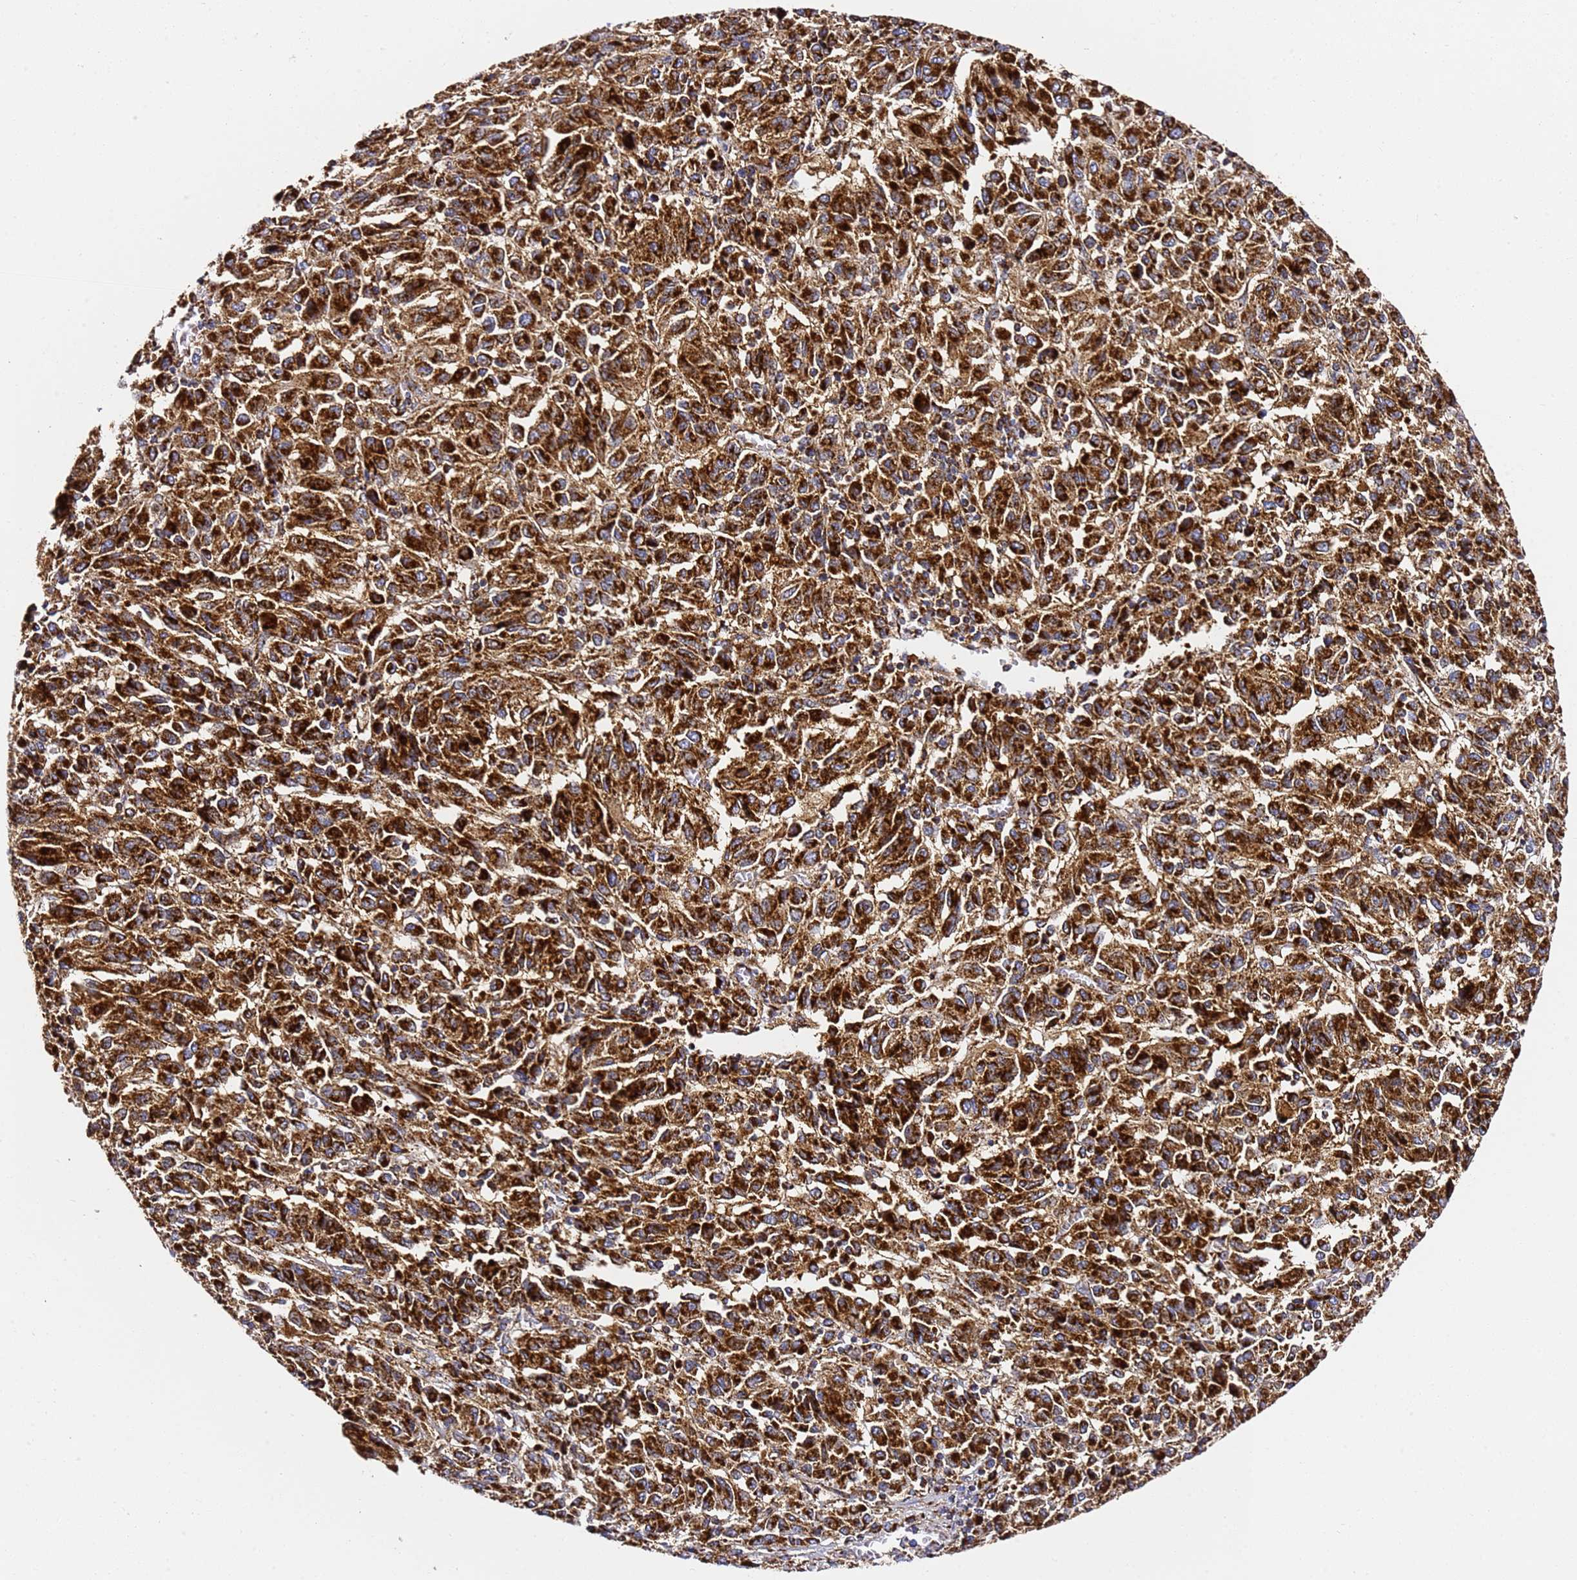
{"staining": {"intensity": "strong", "quantity": ">75%", "location": "cytoplasmic/membranous"}, "tissue": "melanoma", "cell_type": "Tumor cells", "image_type": "cancer", "snomed": [{"axis": "morphology", "description": "Malignant melanoma, Metastatic site"}, {"axis": "topography", "description": "Lung"}], "caption": "Tumor cells show high levels of strong cytoplasmic/membranous staining in about >75% of cells in melanoma.", "gene": "NDUFA3", "patient": {"sex": "male", "age": 64}}